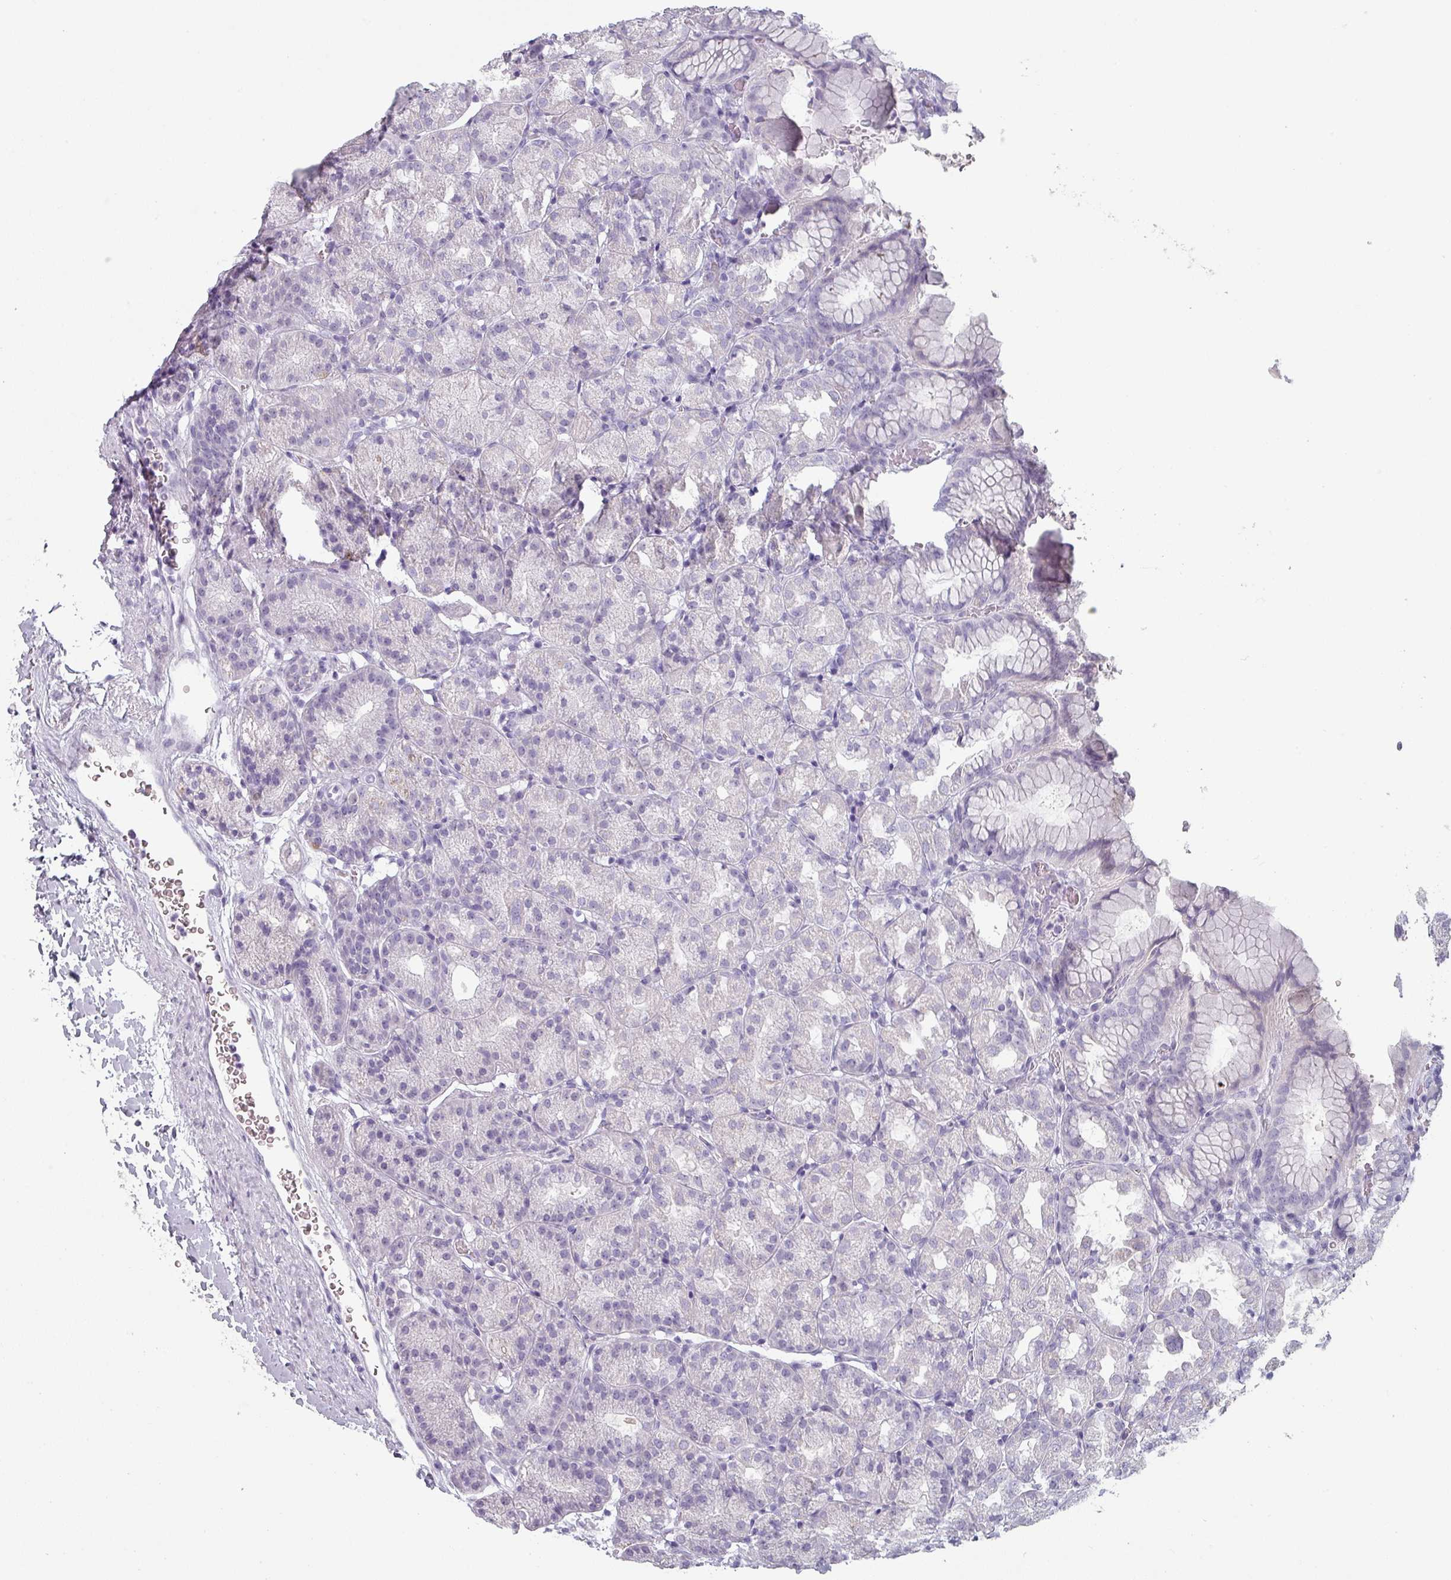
{"staining": {"intensity": "negative", "quantity": "none", "location": "none"}, "tissue": "stomach", "cell_type": "Glandular cells", "image_type": "normal", "snomed": [{"axis": "morphology", "description": "Normal tissue, NOS"}, {"axis": "topography", "description": "Stomach, upper"}], "caption": "A histopathology image of stomach stained for a protein exhibits no brown staining in glandular cells. Nuclei are stained in blue.", "gene": "SLC35G2", "patient": {"sex": "female", "age": 81}}